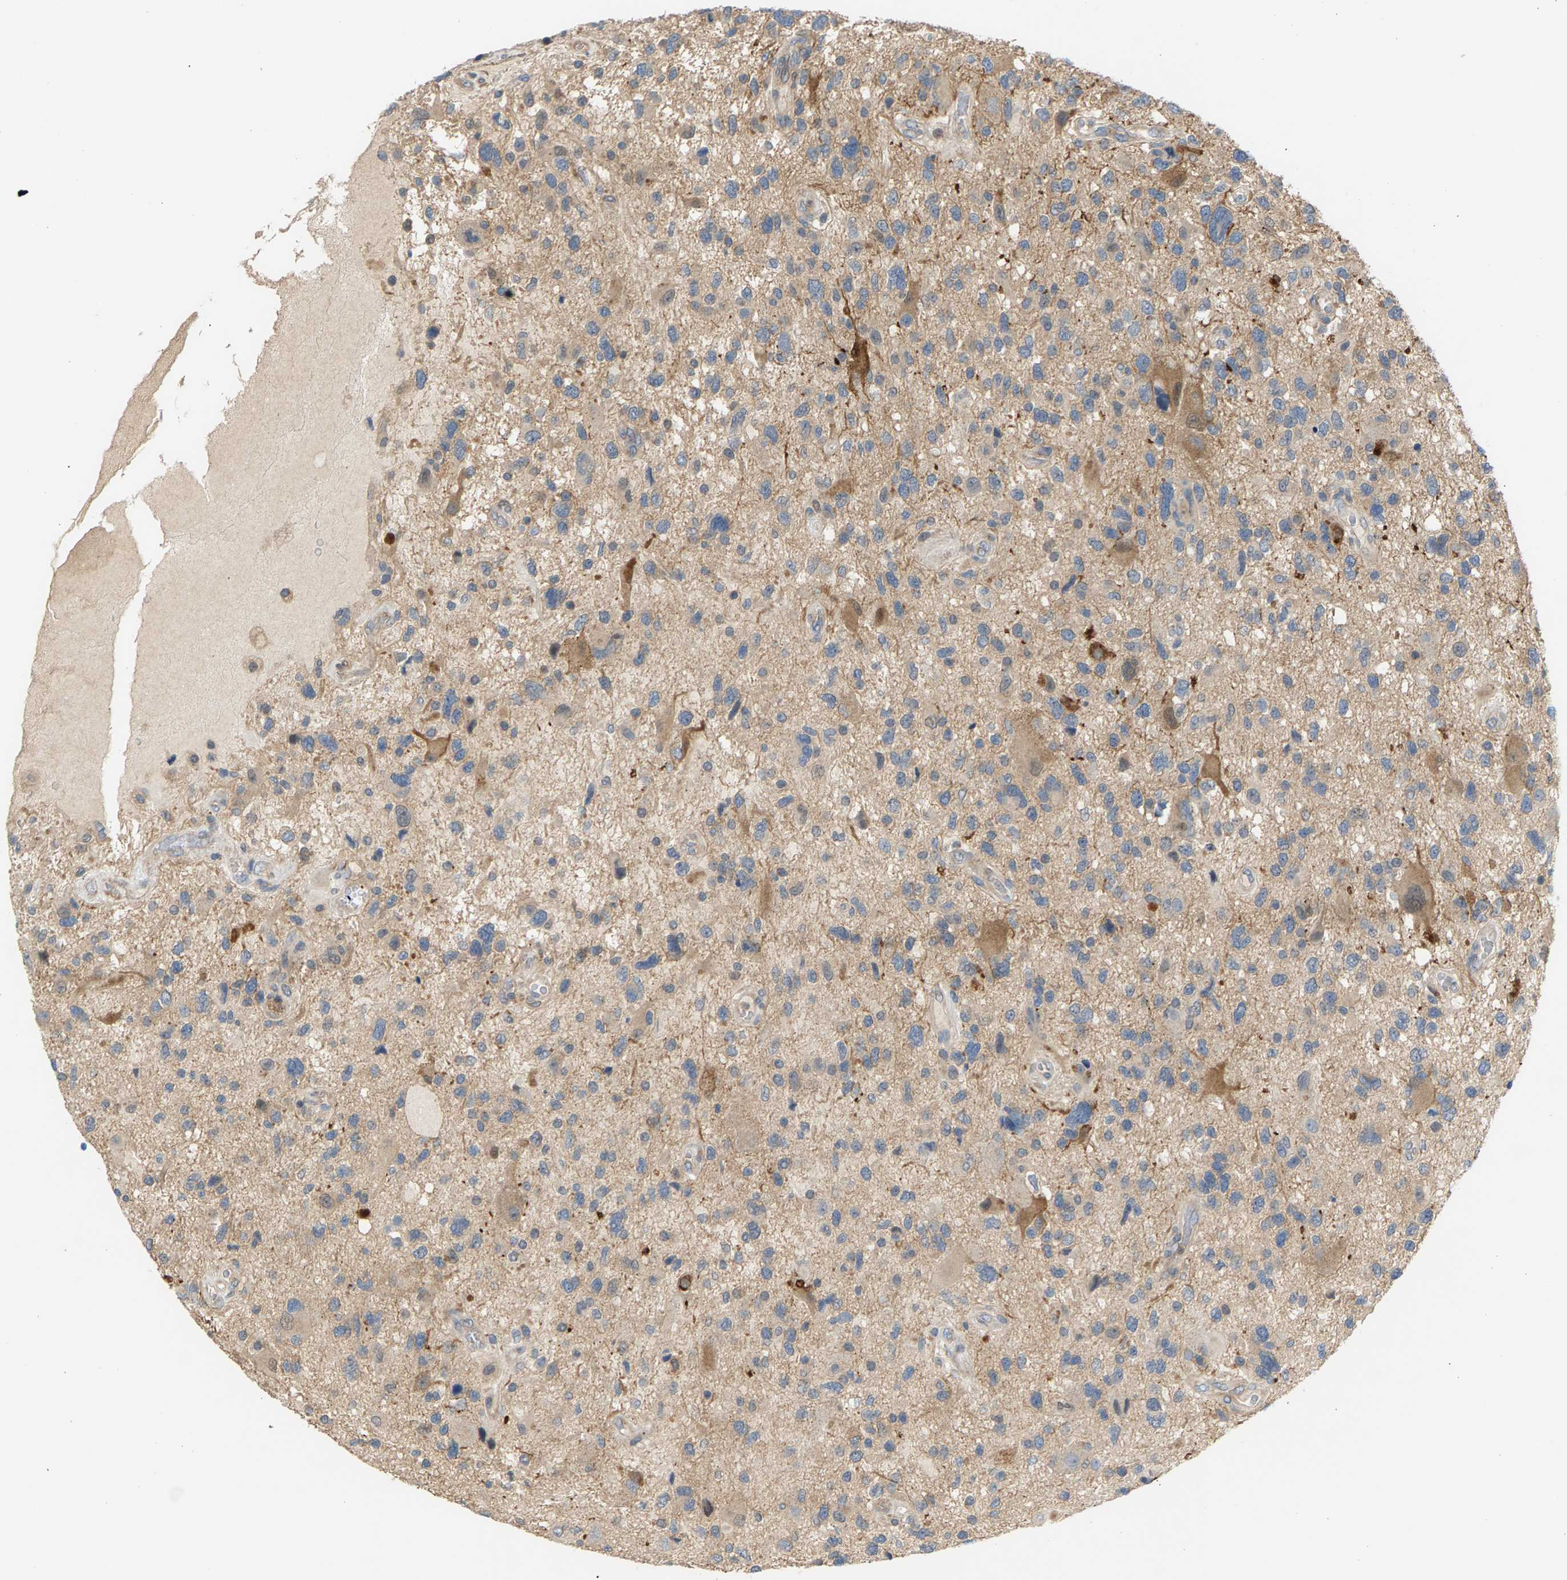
{"staining": {"intensity": "moderate", "quantity": "<25%", "location": "cytoplasmic/membranous"}, "tissue": "glioma", "cell_type": "Tumor cells", "image_type": "cancer", "snomed": [{"axis": "morphology", "description": "Glioma, malignant, High grade"}, {"axis": "topography", "description": "Brain"}], "caption": "High-grade glioma (malignant) tissue displays moderate cytoplasmic/membranous positivity in approximately <25% of tumor cells, visualized by immunohistochemistry. (Brightfield microscopy of DAB IHC at high magnification).", "gene": "KRTAP27-1", "patient": {"sex": "male", "age": 33}}